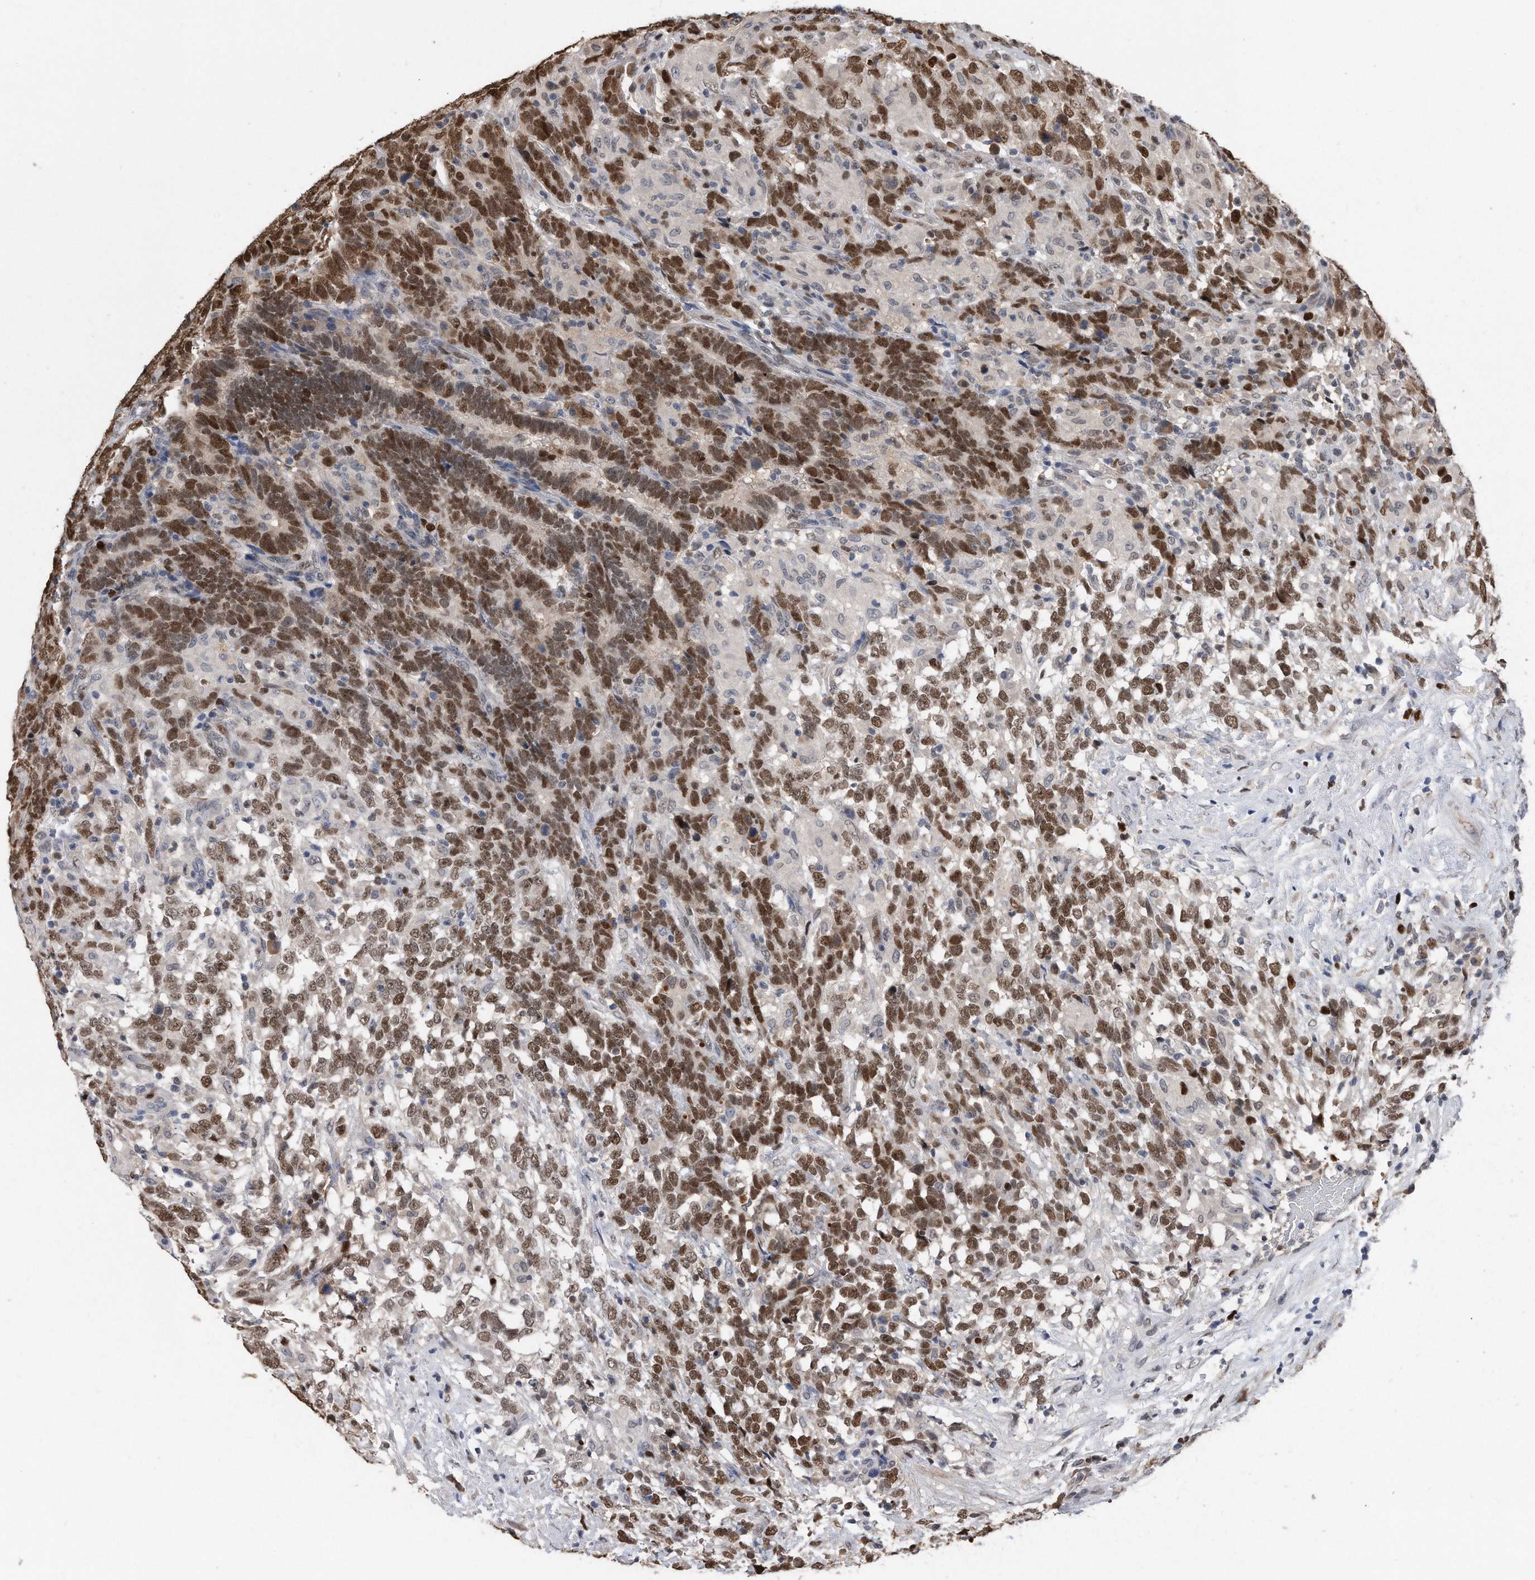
{"staining": {"intensity": "strong", "quantity": ">75%", "location": "nuclear"}, "tissue": "testis cancer", "cell_type": "Tumor cells", "image_type": "cancer", "snomed": [{"axis": "morphology", "description": "Carcinoma, Embryonal, NOS"}, {"axis": "topography", "description": "Testis"}], "caption": "Immunohistochemical staining of human testis embryonal carcinoma exhibits strong nuclear protein staining in approximately >75% of tumor cells.", "gene": "PCNA", "patient": {"sex": "male", "age": 26}}